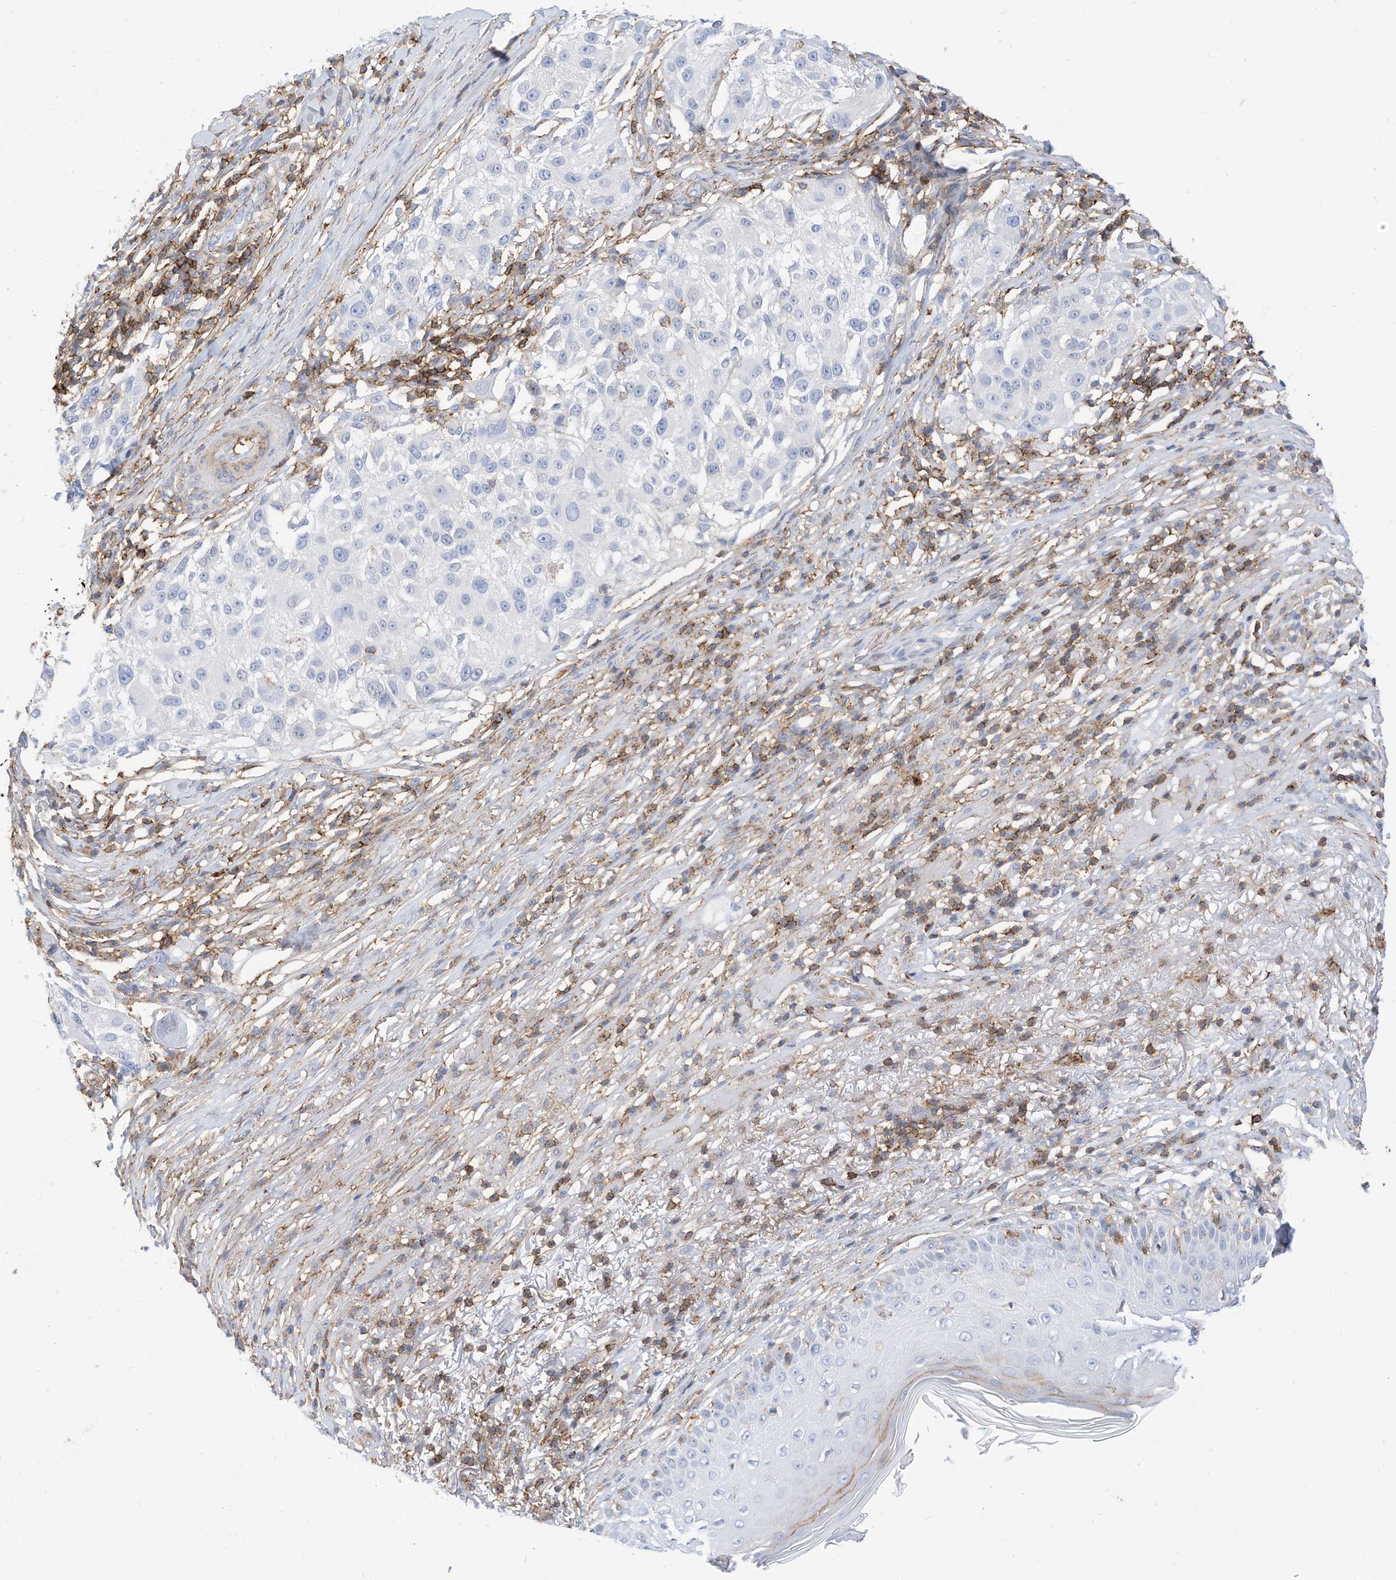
{"staining": {"intensity": "negative", "quantity": "none", "location": "none"}, "tissue": "melanoma", "cell_type": "Tumor cells", "image_type": "cancer", "snomed": [{"axis": "morphology", "description": "Necrosis, NOS"}, {"axis": "morphology", "description": "Malignant melanoma, NOS"}, {"axis": "topography", "description": "Skin"}], "caption": "IHC image of neoplastic tissue: melanoma stained with DAB displays no significant protein staining in tumor cells. (IHC, brightfield microscopy, high magnification).", "gene": "TXNDC9", "patient": {"sex": "female", "age": 87}}